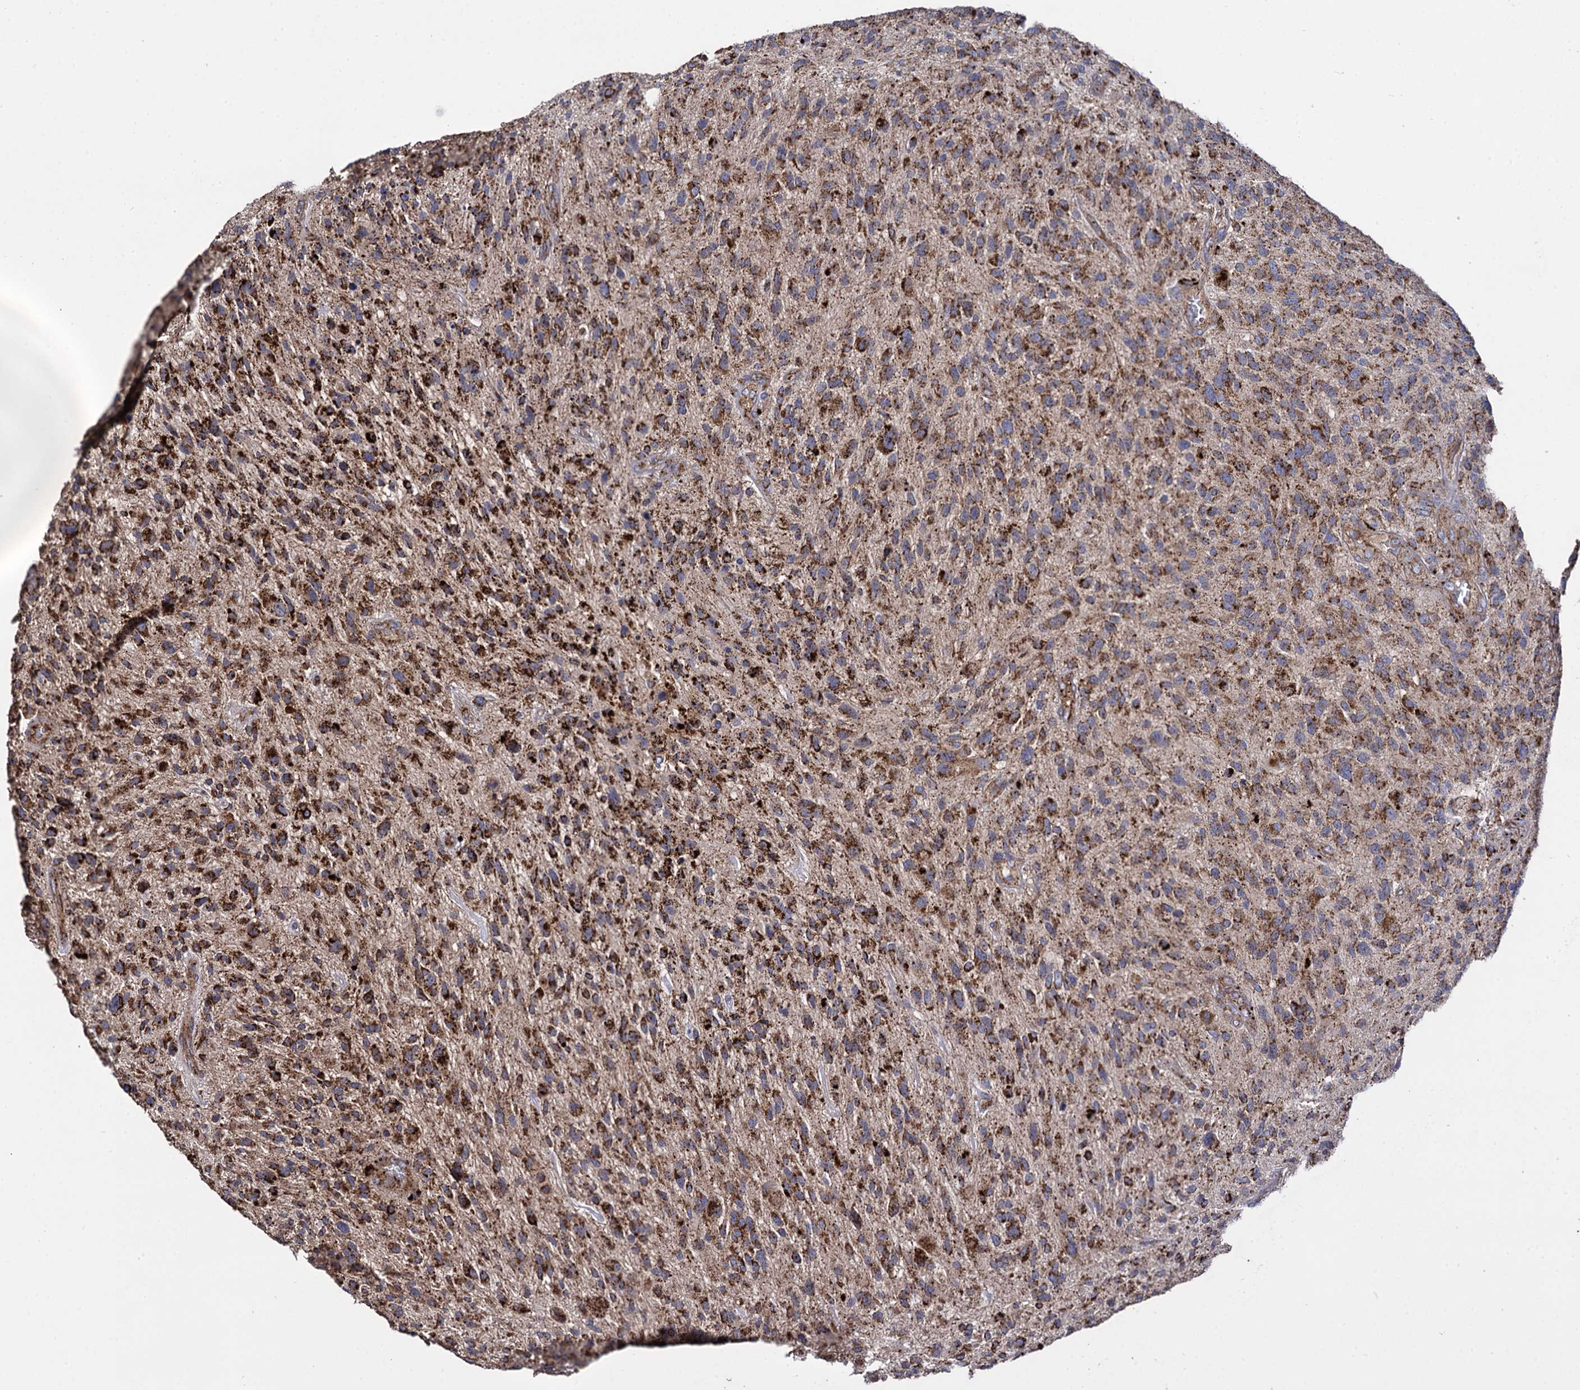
{"staining": {"intensity": "strong", "quantity": ">75%", "location": "cytoplasmic/membranous"}, "tissue": "glioma", "cell_type": "Tumor cells", "image_type": "cancer", "snomed": [{"axis": "morphology", "description": "Glioma, malignant, High grade"}, {"axis": "topography", "description": "Brain"}], "caption": "DAB immunohistochemical staining of glioma exhibits strong cytoplasmic/membranous protein positivity in approximately >75% of tumor cells.", "gene": "IQCH", "patient": {"sex": "male", "age": 47}}